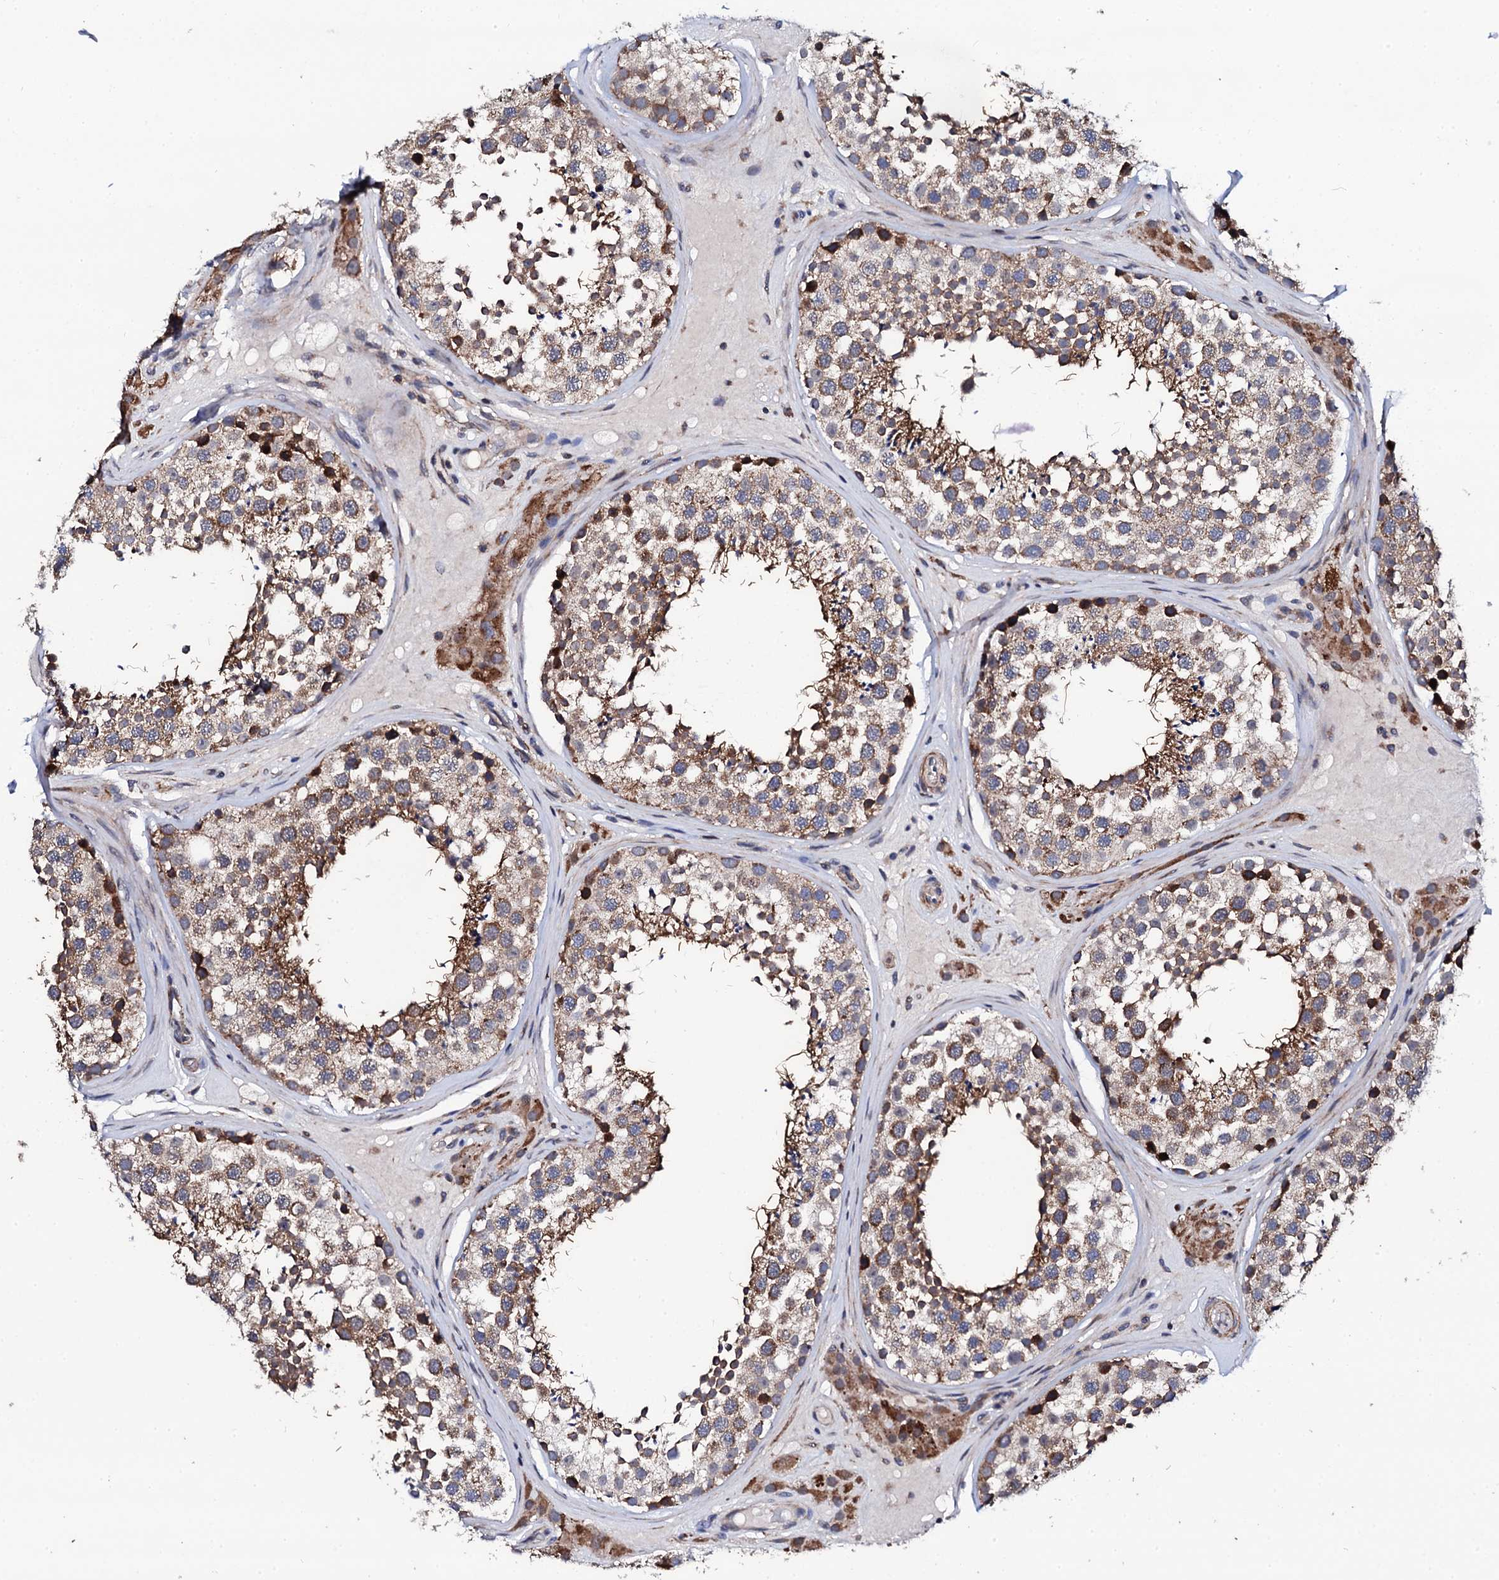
{"staining": {"intensity": "strong", "quantity": "25%-75%", "location": "cytoplasmic/membranous"}, "tissue": "testis", "cell_type": "Cells in seminiferous ducts", "image_type": "normal", "snomed": [{"axis": "morphology", "description": "Normal tissue, NOS"}, {"axis": "topography", "description": "Testis"}], "caption": "Immunohistochemistry (DAB) staining of unremarkable testis reveals strong cytoplasmic/membranous protein expression in approximately 25%-75% of cells in seminiferous ducts. Ihc stains the protein of interest in brown and the nuclei are stained blue.", "gene": "COG4", "patient": {"sex": "male", "age": 46}}